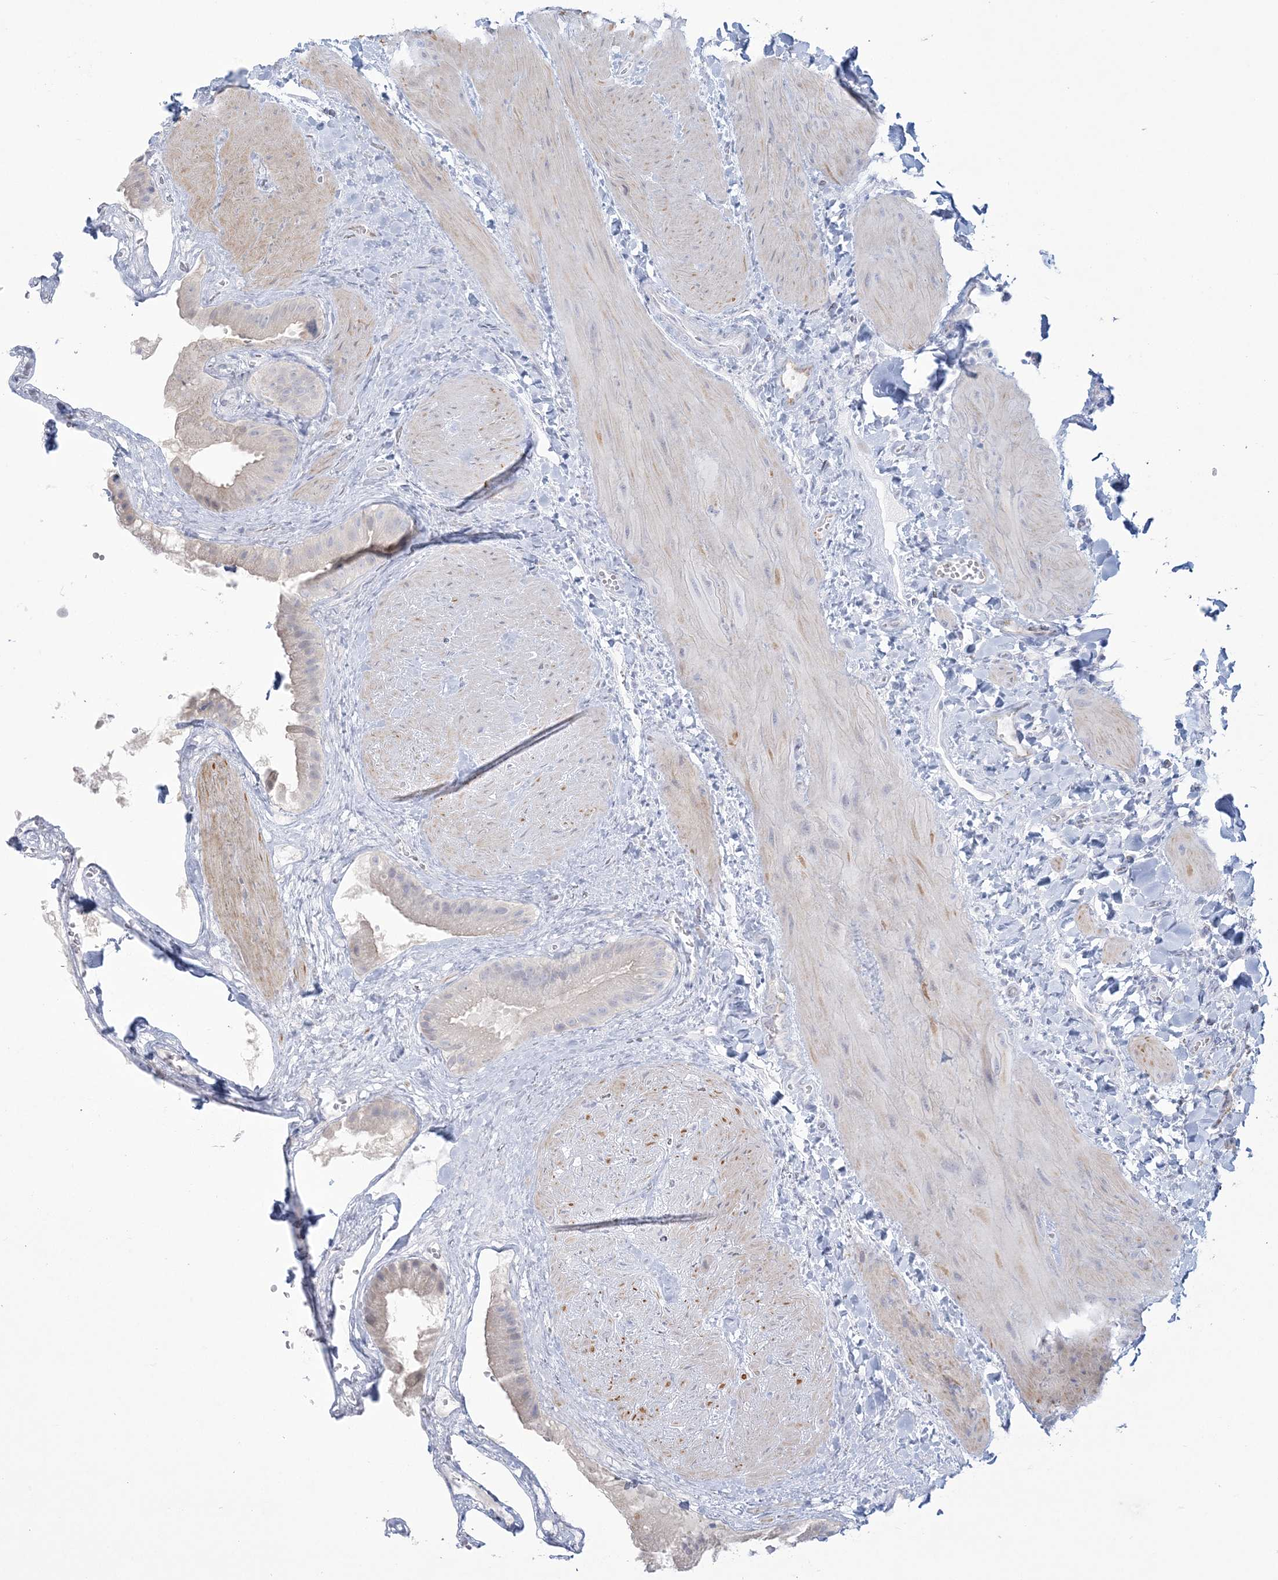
{"staining": {"intensity": "negative", "quantity": "none", "location": "none"}, "tissue": "gallbladder", "cell_type": "Glandular cells", "image_type": "normal", "snomed": [{"axis": "morphology", "description": "Normal tissue, NOS"}, {"axis": "topography", "description": "Gallbladder"}], "caption": "This is a histopathology image of immunohistochemistry (IHC) staining of normal gallbladder, which shows no staining in glandular cells.", "gene": "ENSG00000288637", "patient": {"sex": "male", "age": 55}}